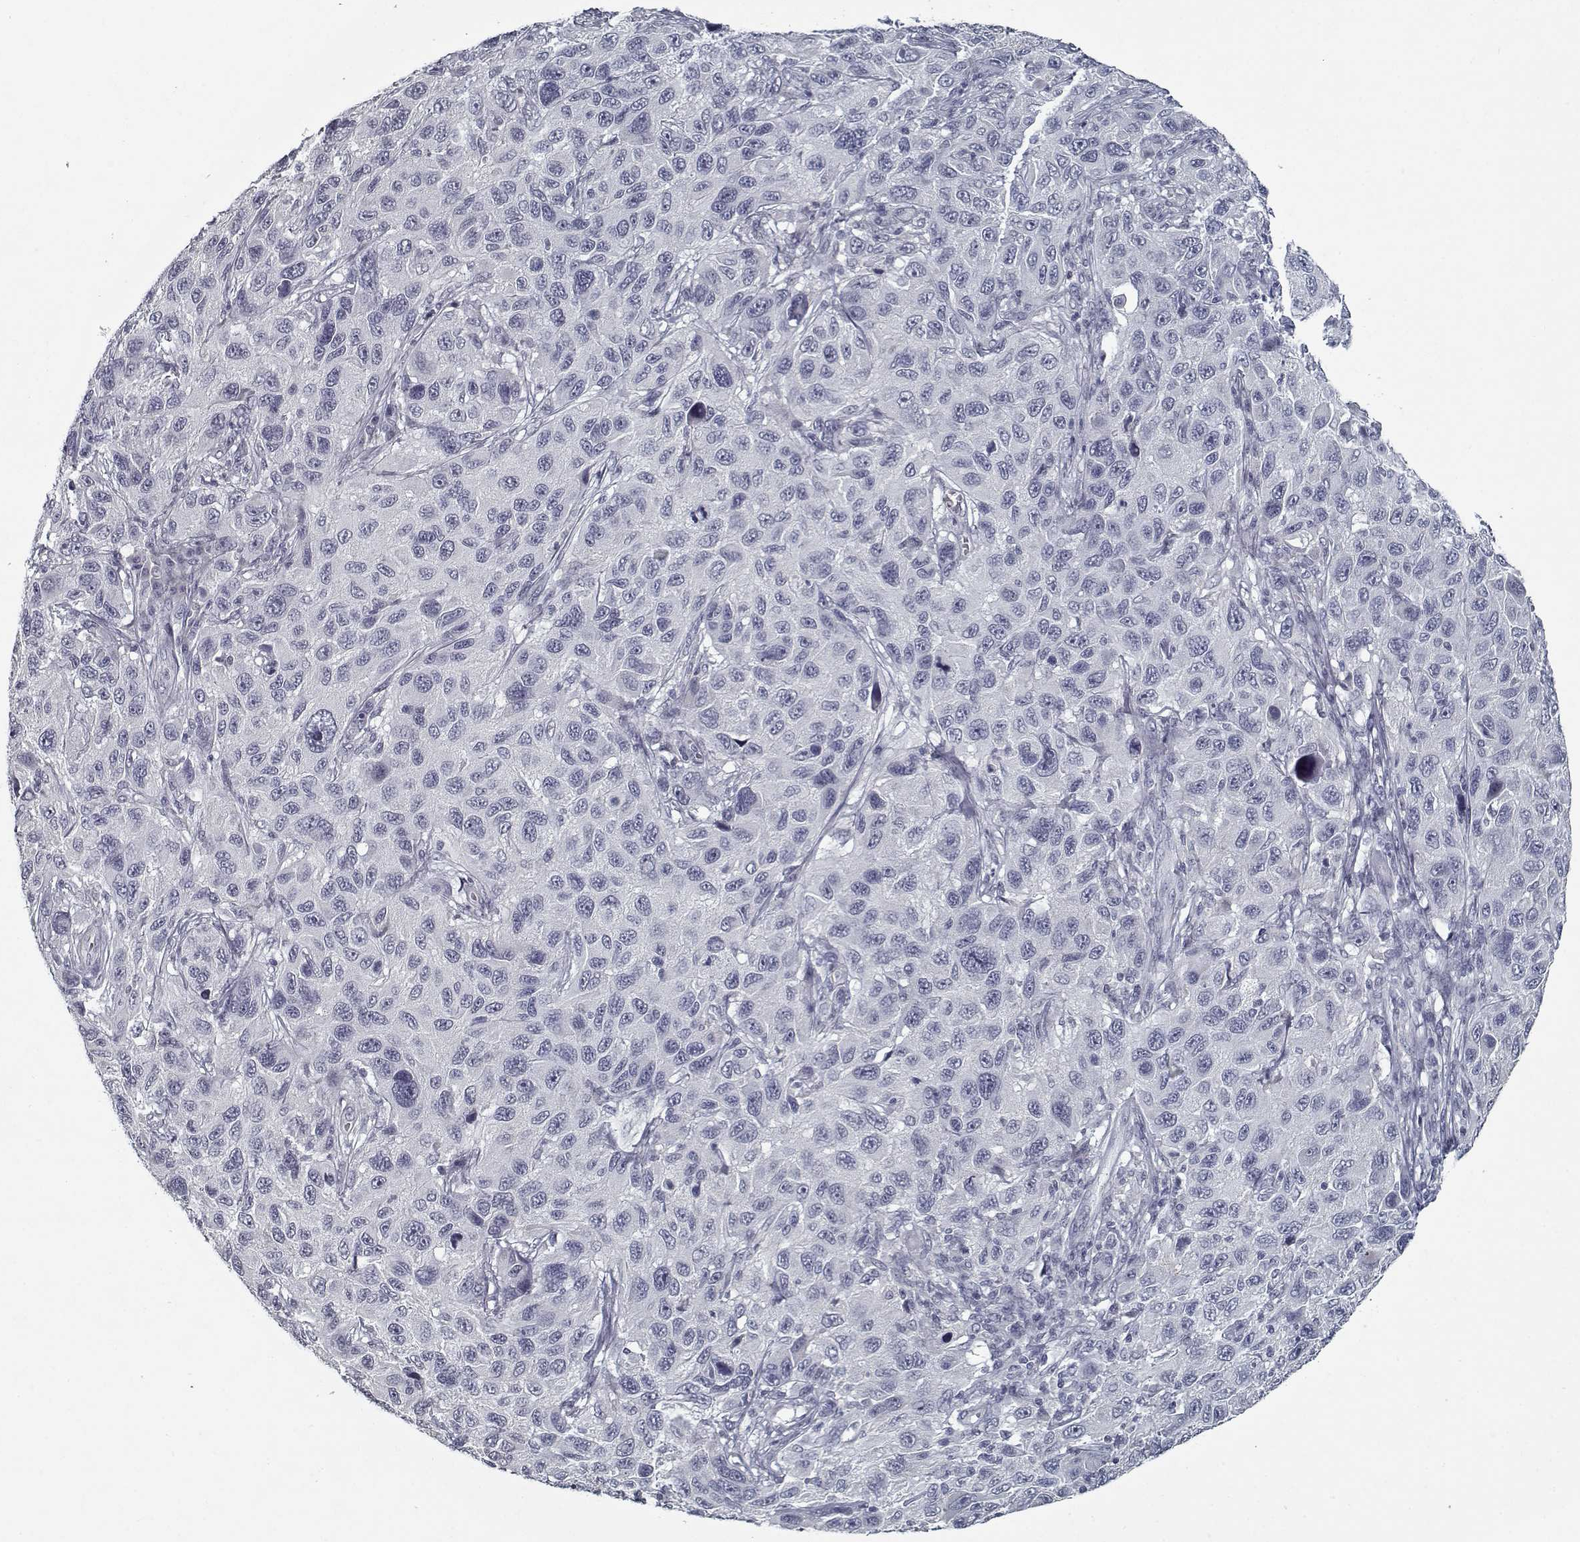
{"staining": {"intensity": "negative", "quantity": "none", "location": "none"}, "tissue": "melanoma", "cell_type": "Tumor cells", "image_type": "cancer", "snomed": [{"axis": "morphology", "description": "Malignant melanoma, NOS"}, {"axis": "topography", "description": "Skin"}], "caption": "DAB (3,3'-diaminobenzidine) immunohistochemical staining of malignant melanoma exhibits no significant positivity in tumor cells.", "gene": "GAD2", "patient": {"sex": "male", "age": 53}}